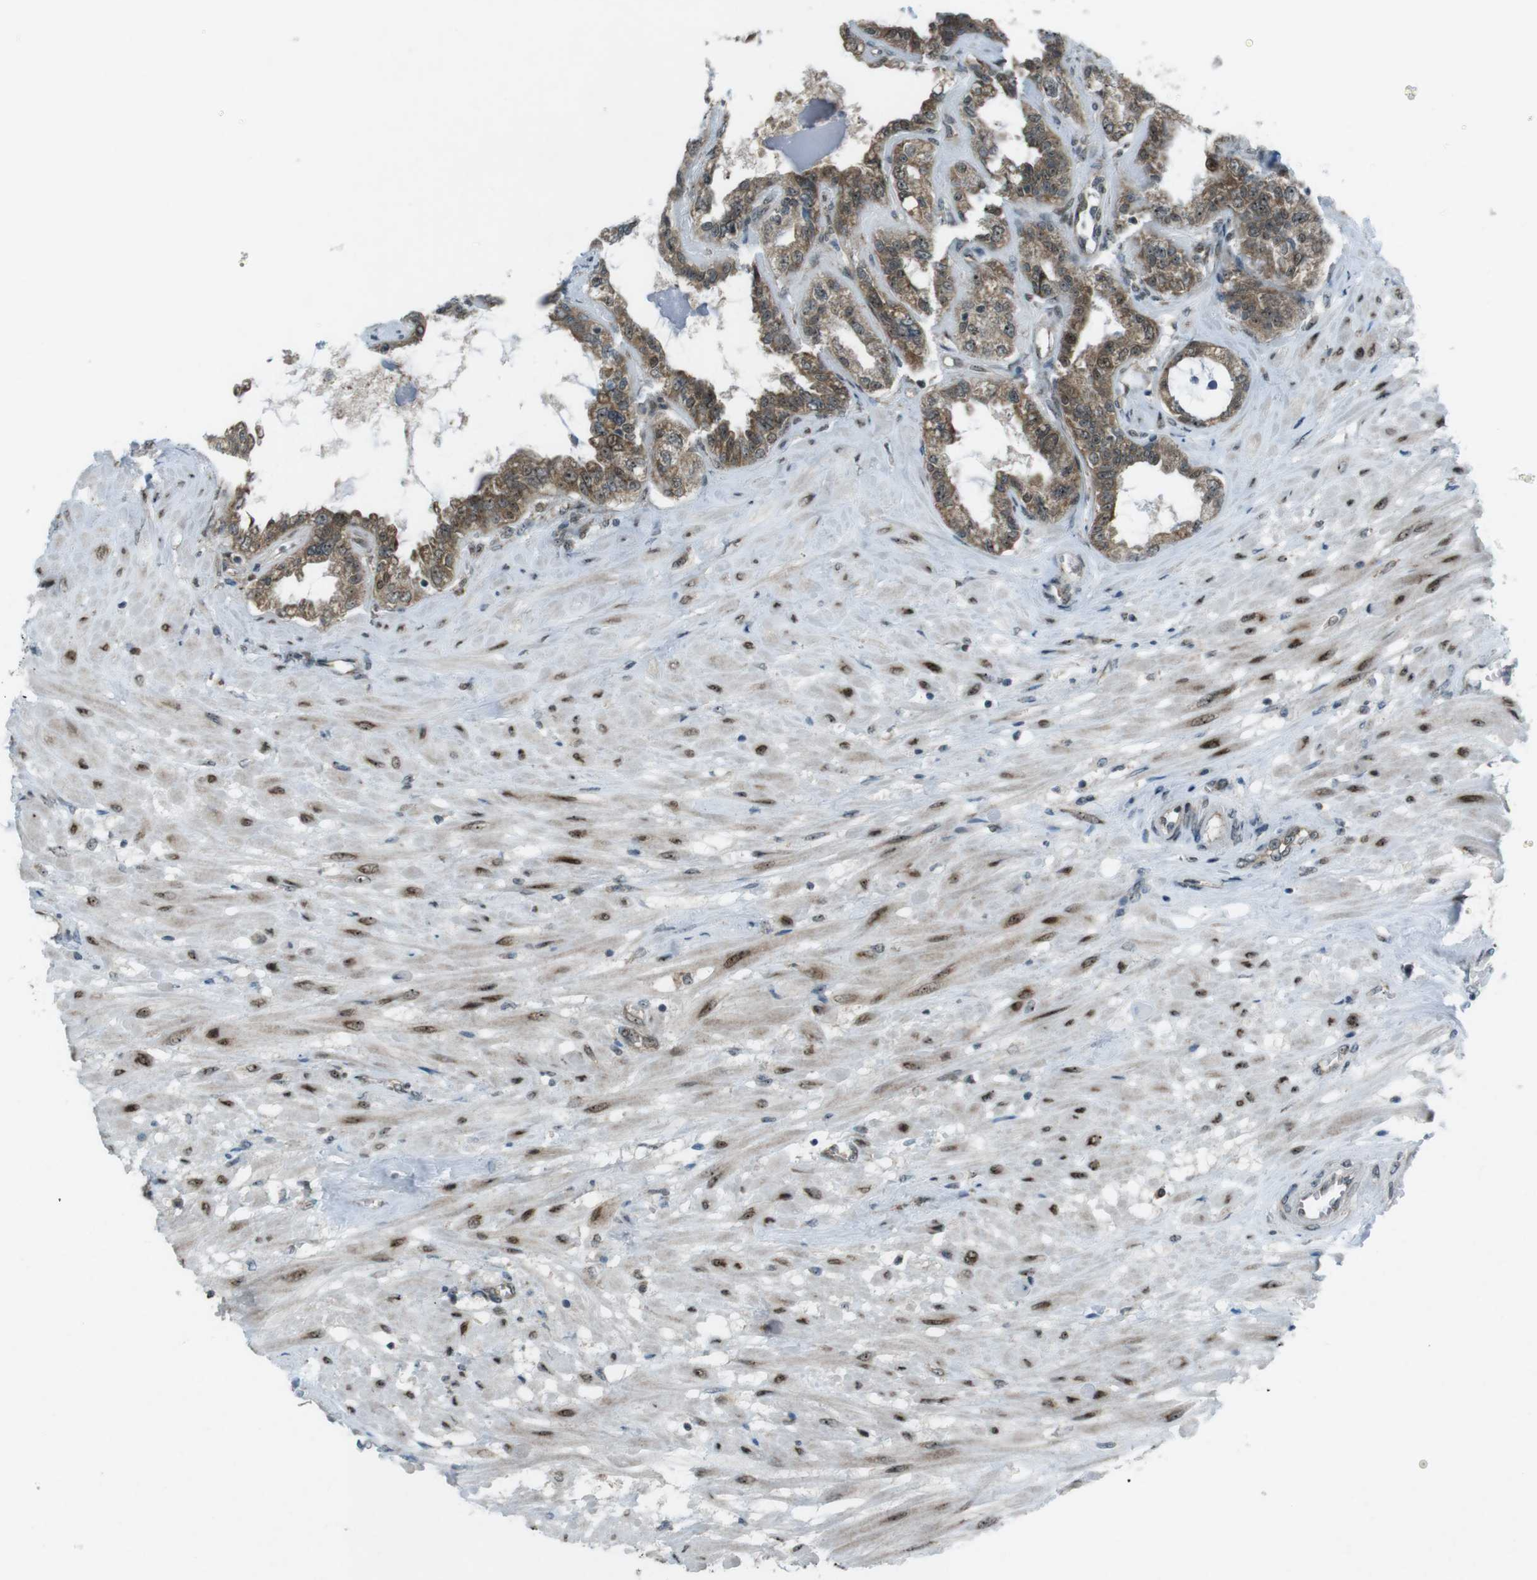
{"staining": {"intensity": "moderate", "quantity": ">75%", "location": "cytoplasmic/membranous,nuclear"}, "tissue": "seminal vesicle", "cell_type": "Glandular cells", "image_type": "normal", "snomed": [{"axis": "morphology", "description": "Normal tissue, NOS"}, {"axis": "morphology", "description": "Inflammation, NOS"}, {"axis": "topography", "description": "Urinary bladder"}, {"axis": "topography", "description": "Prostate"}, {"axis": "topography", "description": "Seminal veicle"}], "caption": "The image displays staining of unremarkable seminal vesicle, revealing moderate cytoplasmic/membranous,nuclear protein positivity (brown color) within glandular cells.", "gene": "CSNK1D", "patient": {"sex": "male", "age": 82}}